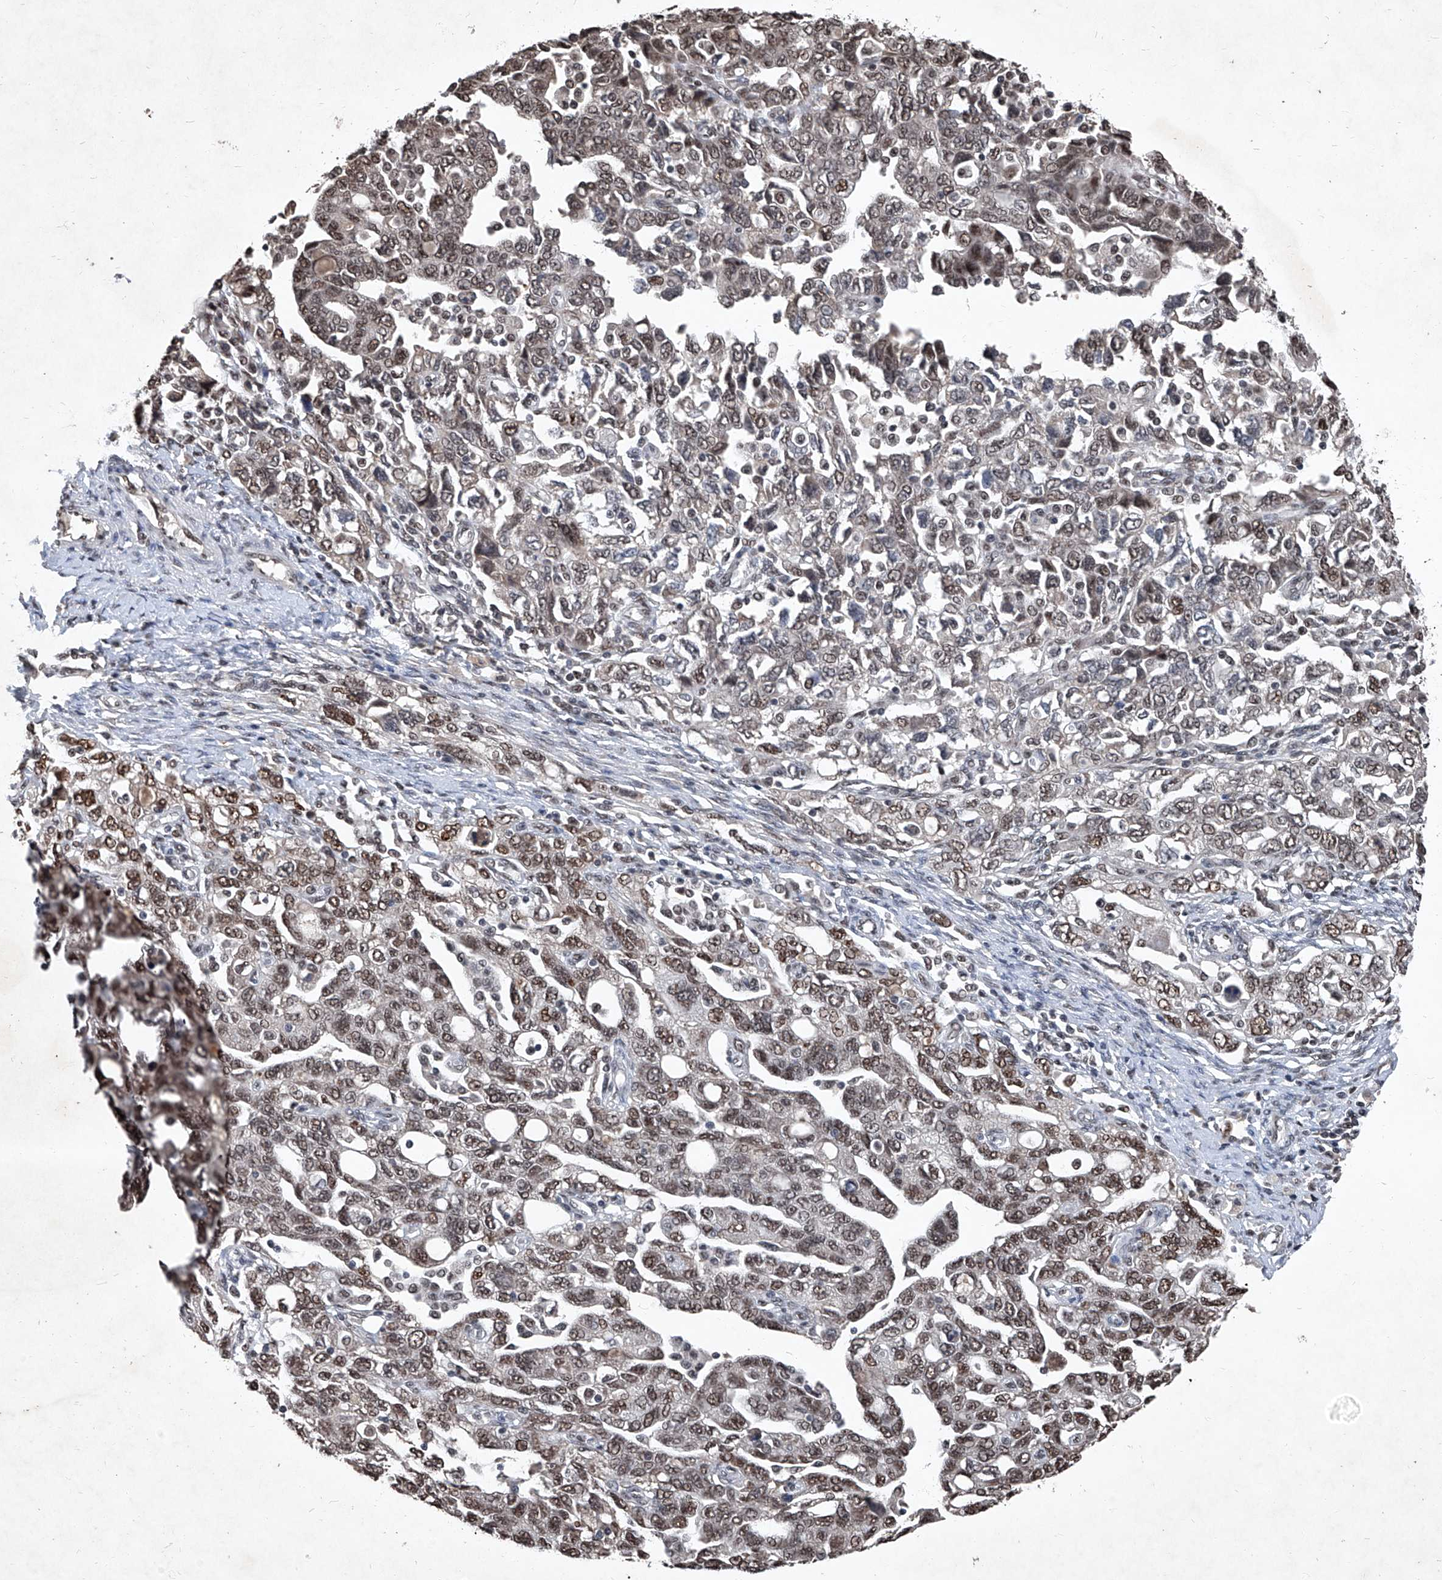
{"staining": {"intensity": "moderate", "quantity": ">75%", "location": "nuclear"}, "tissue": "ovarian cancer", "cell_type": "Tumor cells", "image_type": "cancer", "snomed": [{"axis": "morphology", "description": "Carcinoma, NOS"}, {"axis": "morphology", "description": "Cystadenocarcinoma, serous, NOS"}, {"axis": "topography", "description": "Ovary"}], "caption": "Immunohistochemical staining of human carcinoma (ovarian) displays moderate nuclear protein expression in about >75% of tumor cells.", "gene": "DDX39B", "patient": {"sex": "female", "age": 69}}